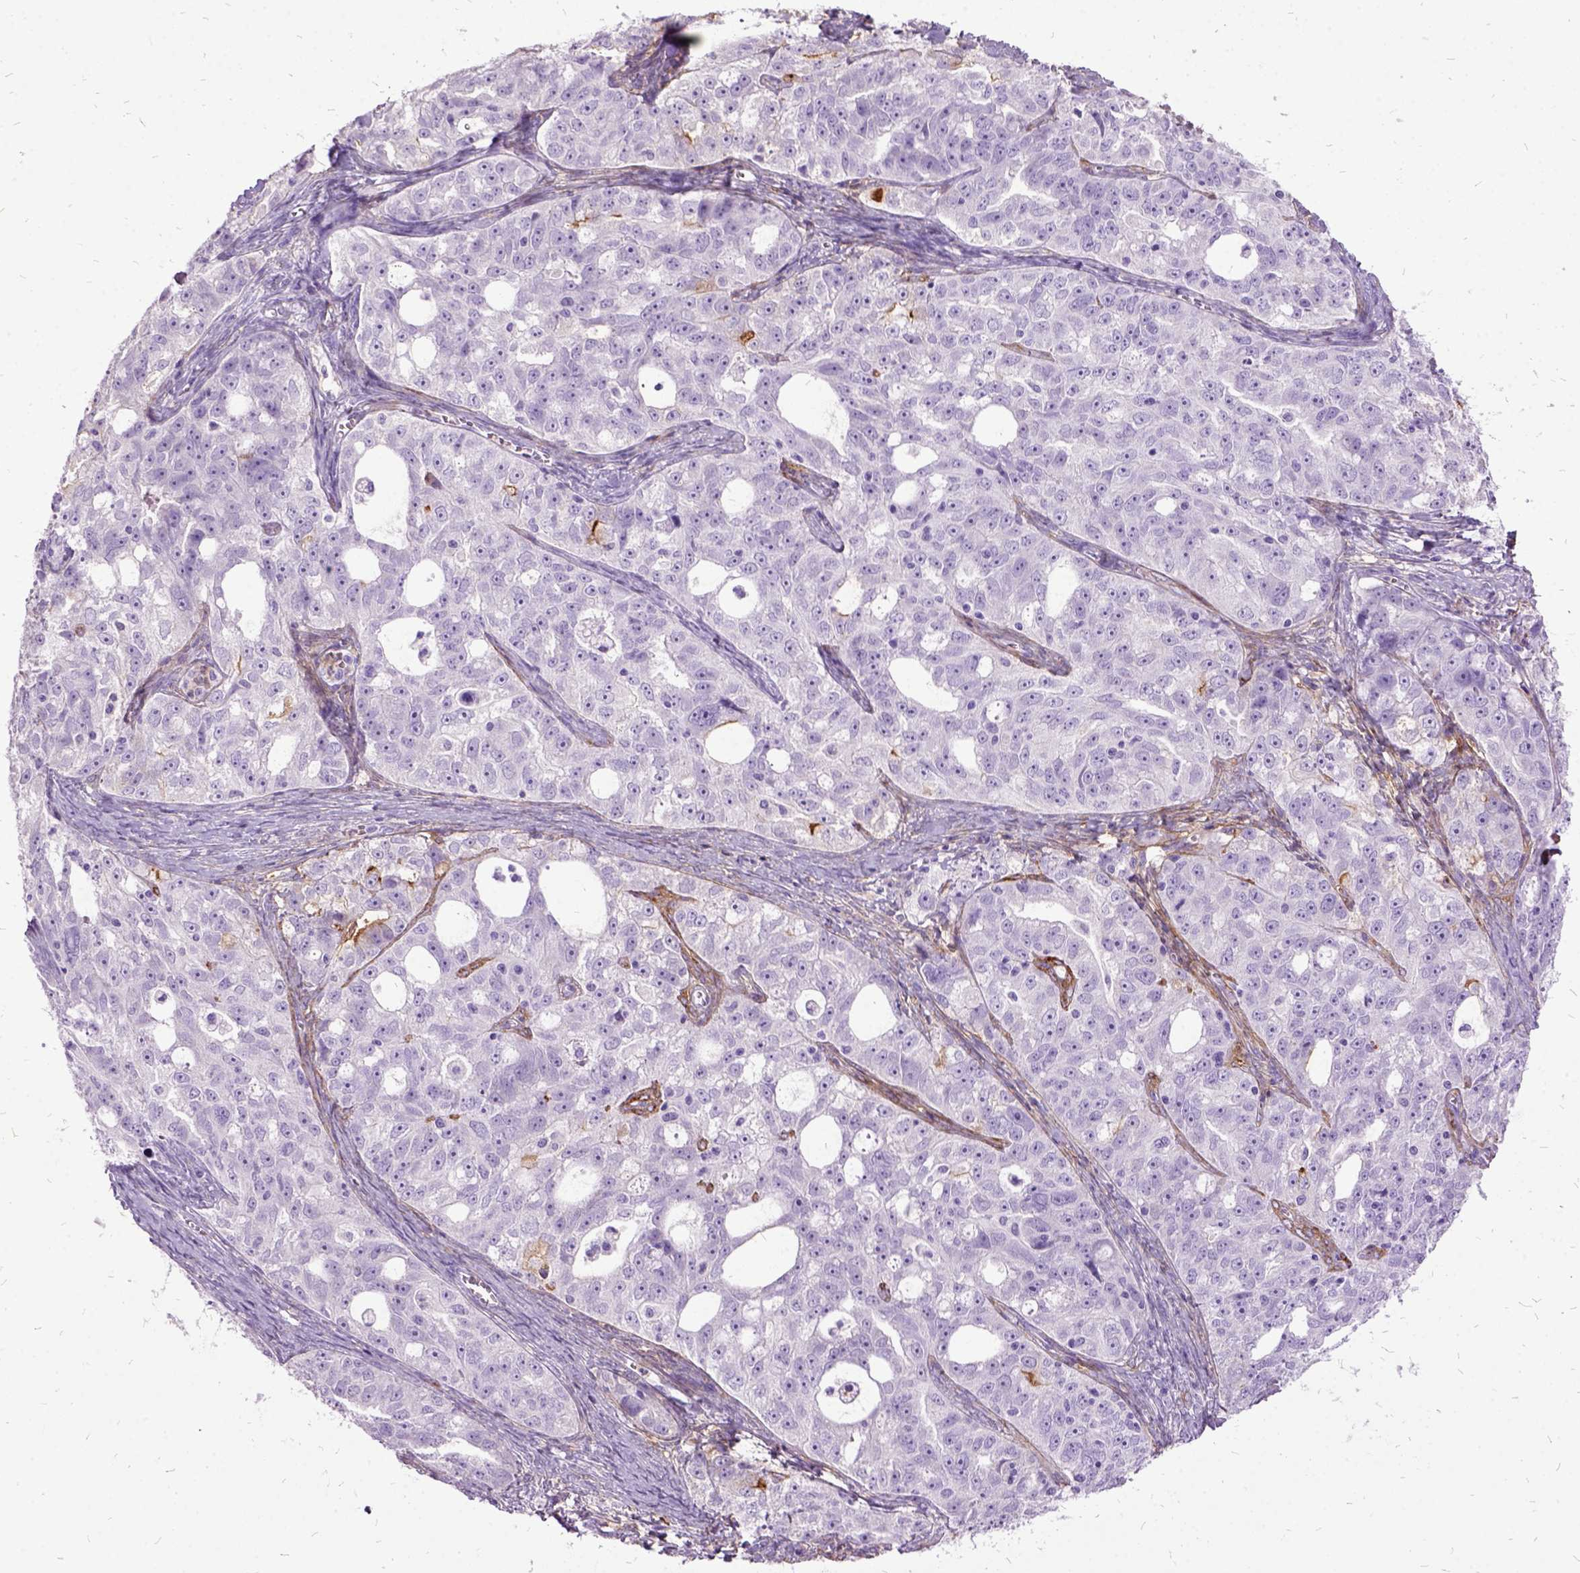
{"staining": {"intensity": "negative", "quantity": "none", "location": "none"}, "tissue": "ovarian cancer", "cell_type": "Tumor cells", "image_type": "cancer", "snomed": [{"axis": "morphology", "description": "Cystadenocarcinoma, serous, NOS"}, {"axis": "topography", "description": "Ovary"}], "caption": "An immunohistochemistry image of ovarian cancer is shown. There is no staining in tumor cells of ovarian cancer. The staining is performed using DAB (3,3'-diaminobenzidine) brown chromogen with nuclei counter-stained in using hematoxylin.", "gene": "MME", "patient": {"sex": "female", "age": 51}}